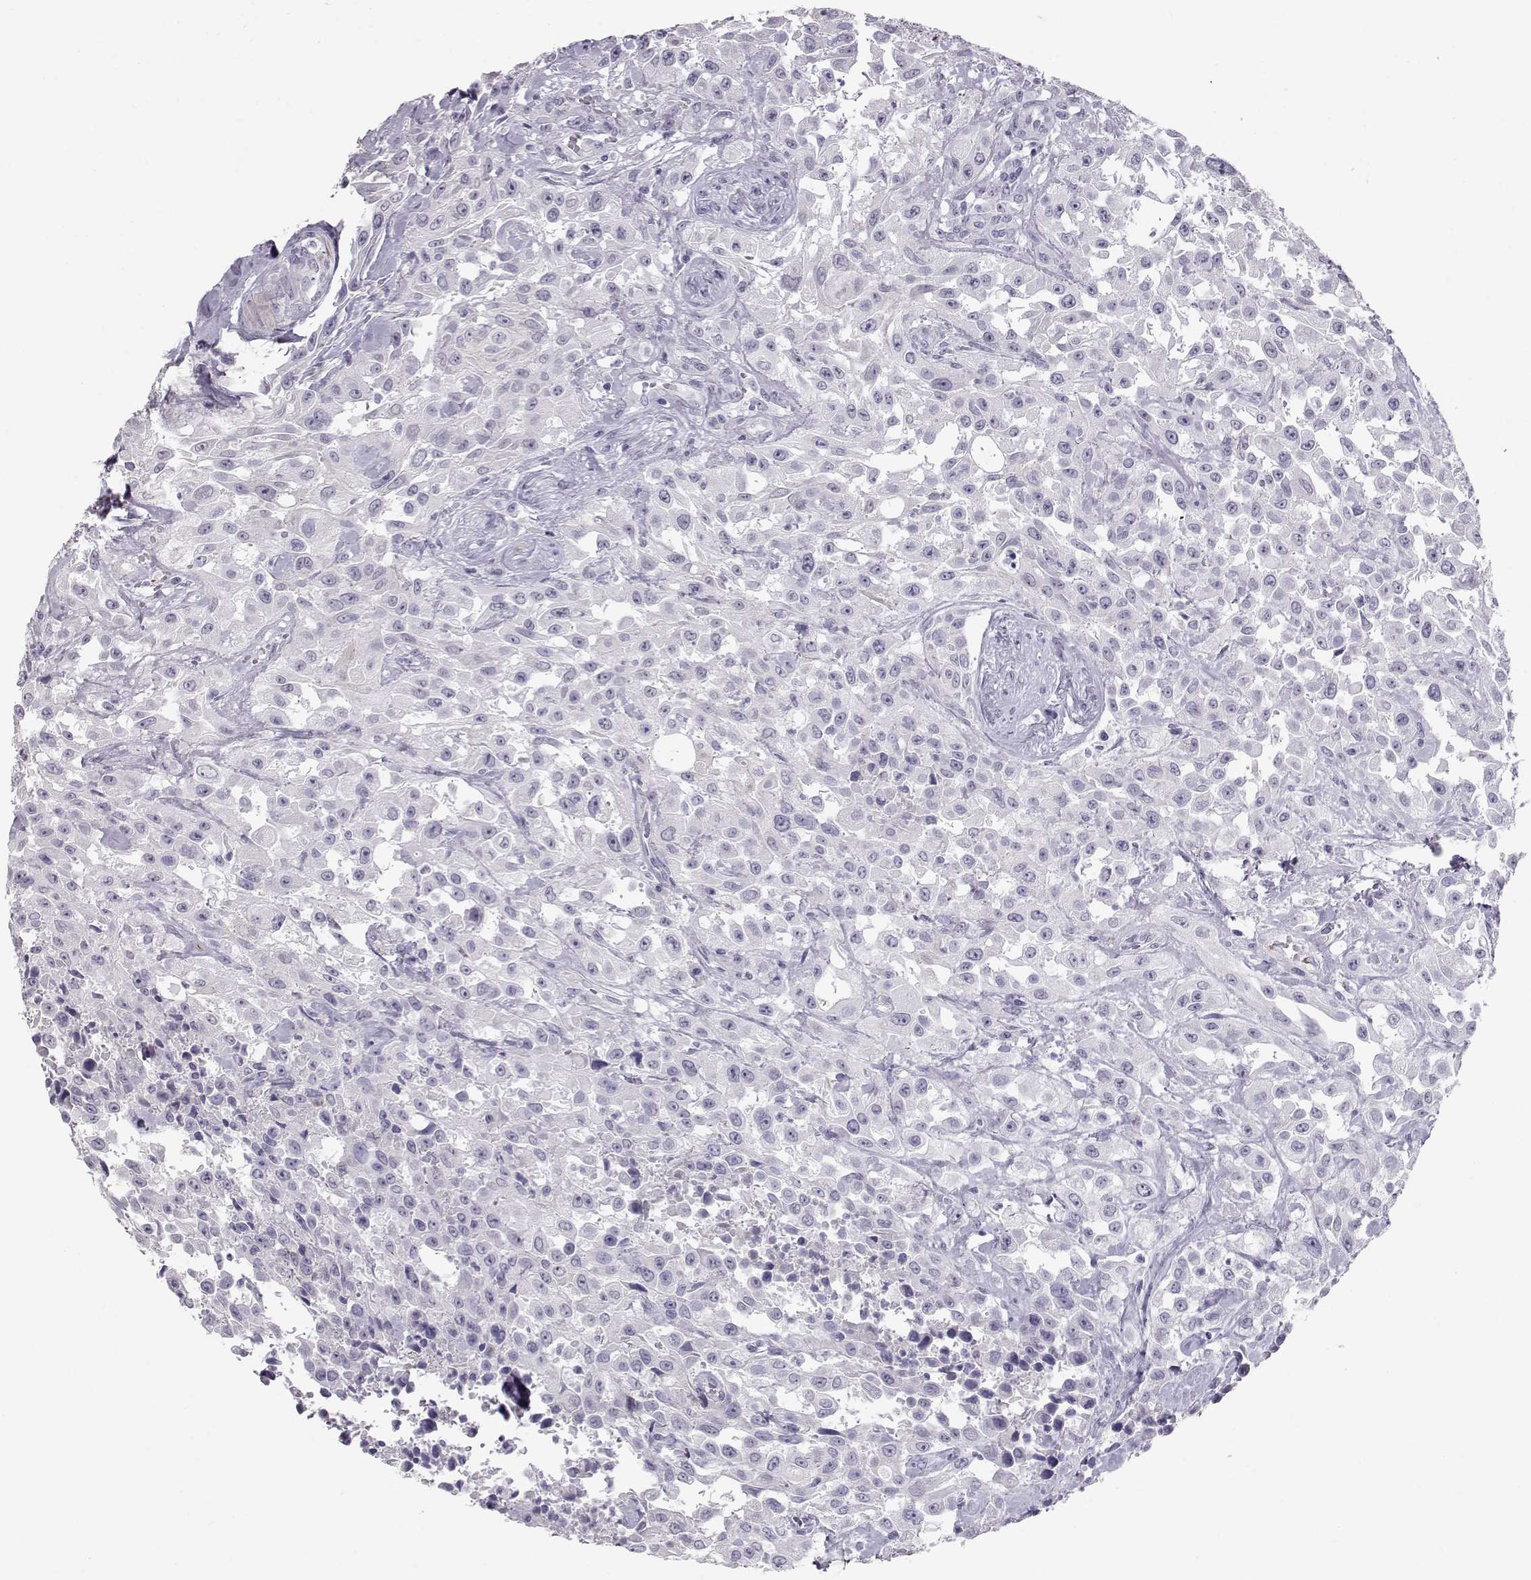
{"staining": {"intensity": "negative", "quantity": "none", "location": "none"}, "tissue": "urothelial cancer", "cell_type": "Tumor cells", "image_type": "cancer", "snomed": [{"axis": "morphology", "description": "Urothelial carcinoma, High grade"}, {"axis": "topography", "description": "Urinary bladder"}], "caption": "High power microscopy image of an immunohistochemistry (IHC) histopathology image of urothelial cancer, revealing no significant staining in tumor cells.", "gene": "RD3", "patient": {"sex": "male", "age": 79}}